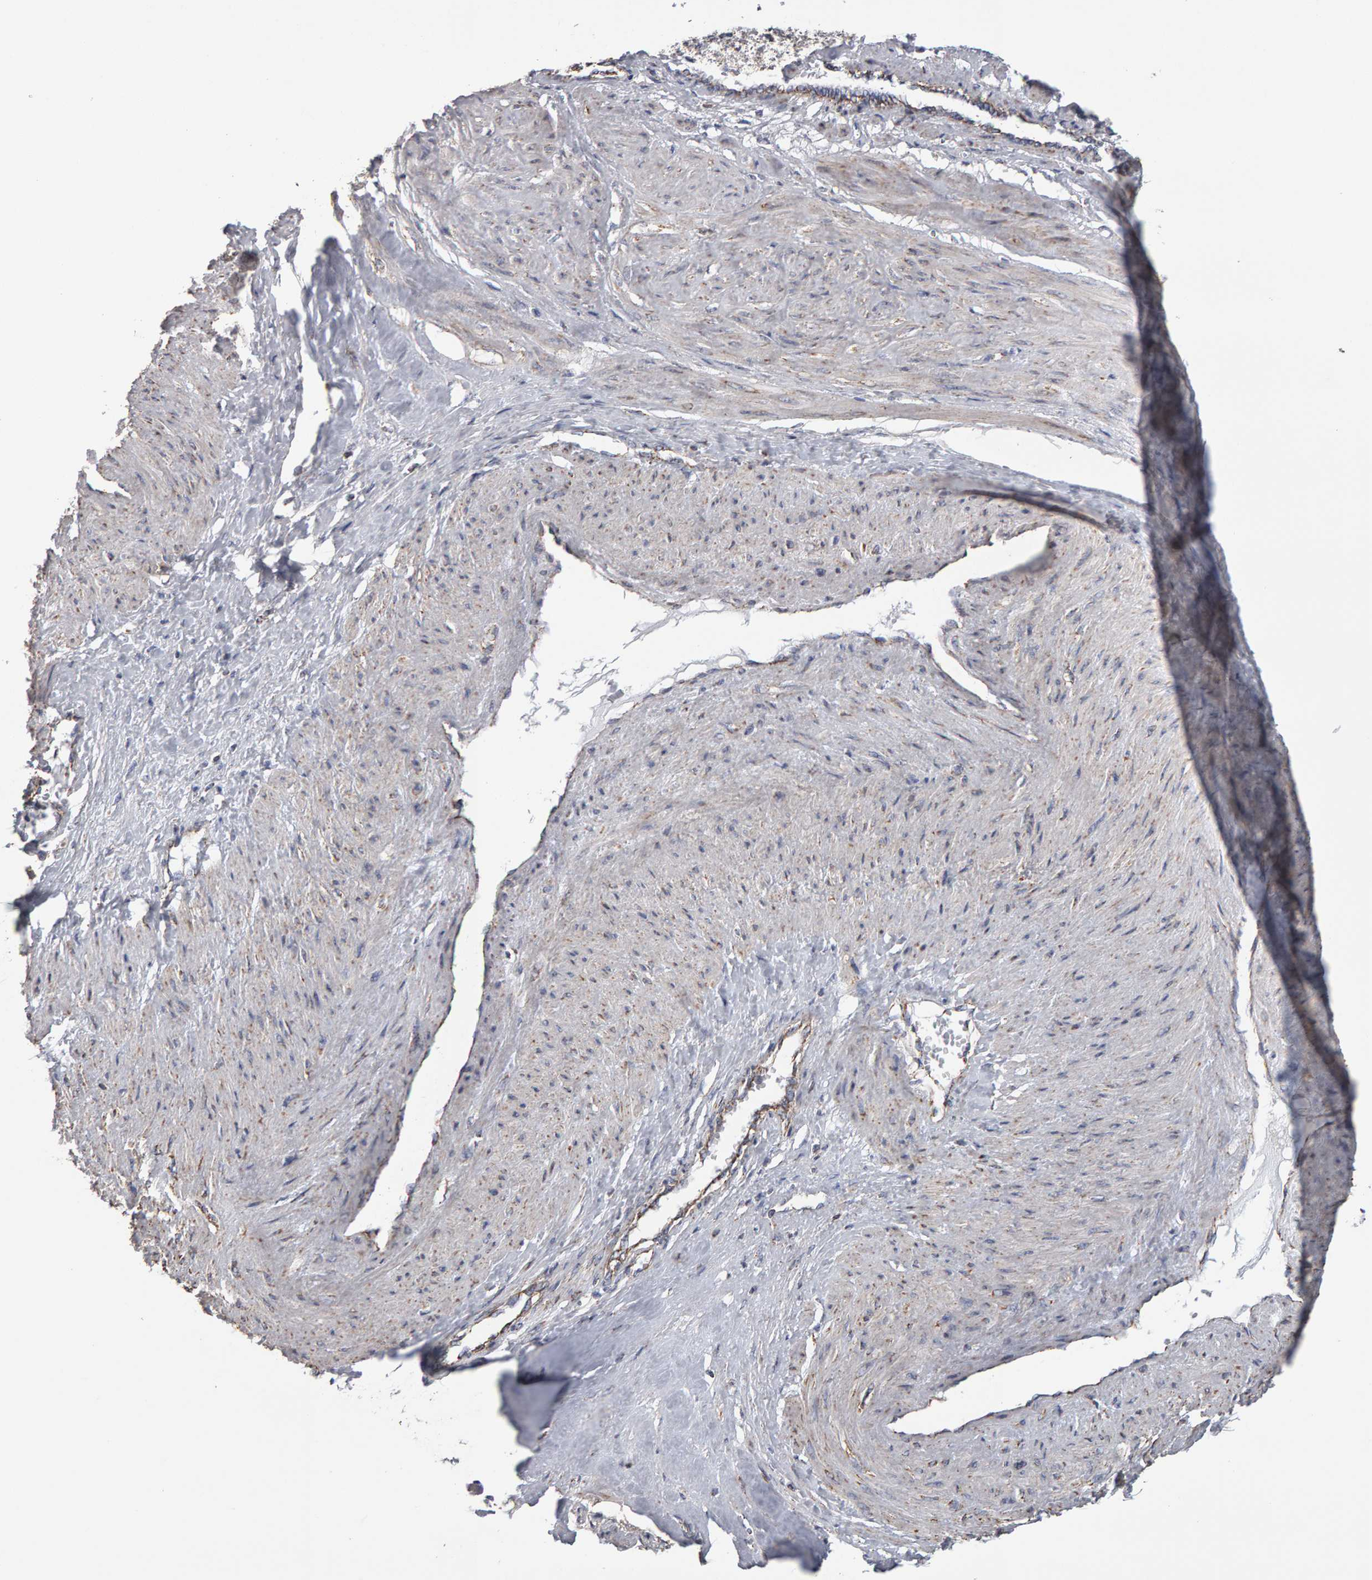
{"staining": {"intensity": "weak", "quantity": "25%-75%", "location": "cytoplasmic/membranous"}, "tissue": "smooth muscle", "cell_type": "Smooth muscle cells", "image_type": "normal", "snomed": [{"axis": "morphology", "description": "Normal tissue, NOS"}, {"axis": "topography", "description": "Endometrium"}], "caption": "This image shows normal smooth muscle stained with IHC to label a protein in brown. The cytoplasmic/membranous of smooth muscle cells show weak positivity for the protein. Nuclei are counter-stained blue.", "gene": "TOM1L1", "patient": {"sex": "female", "age": 33}}